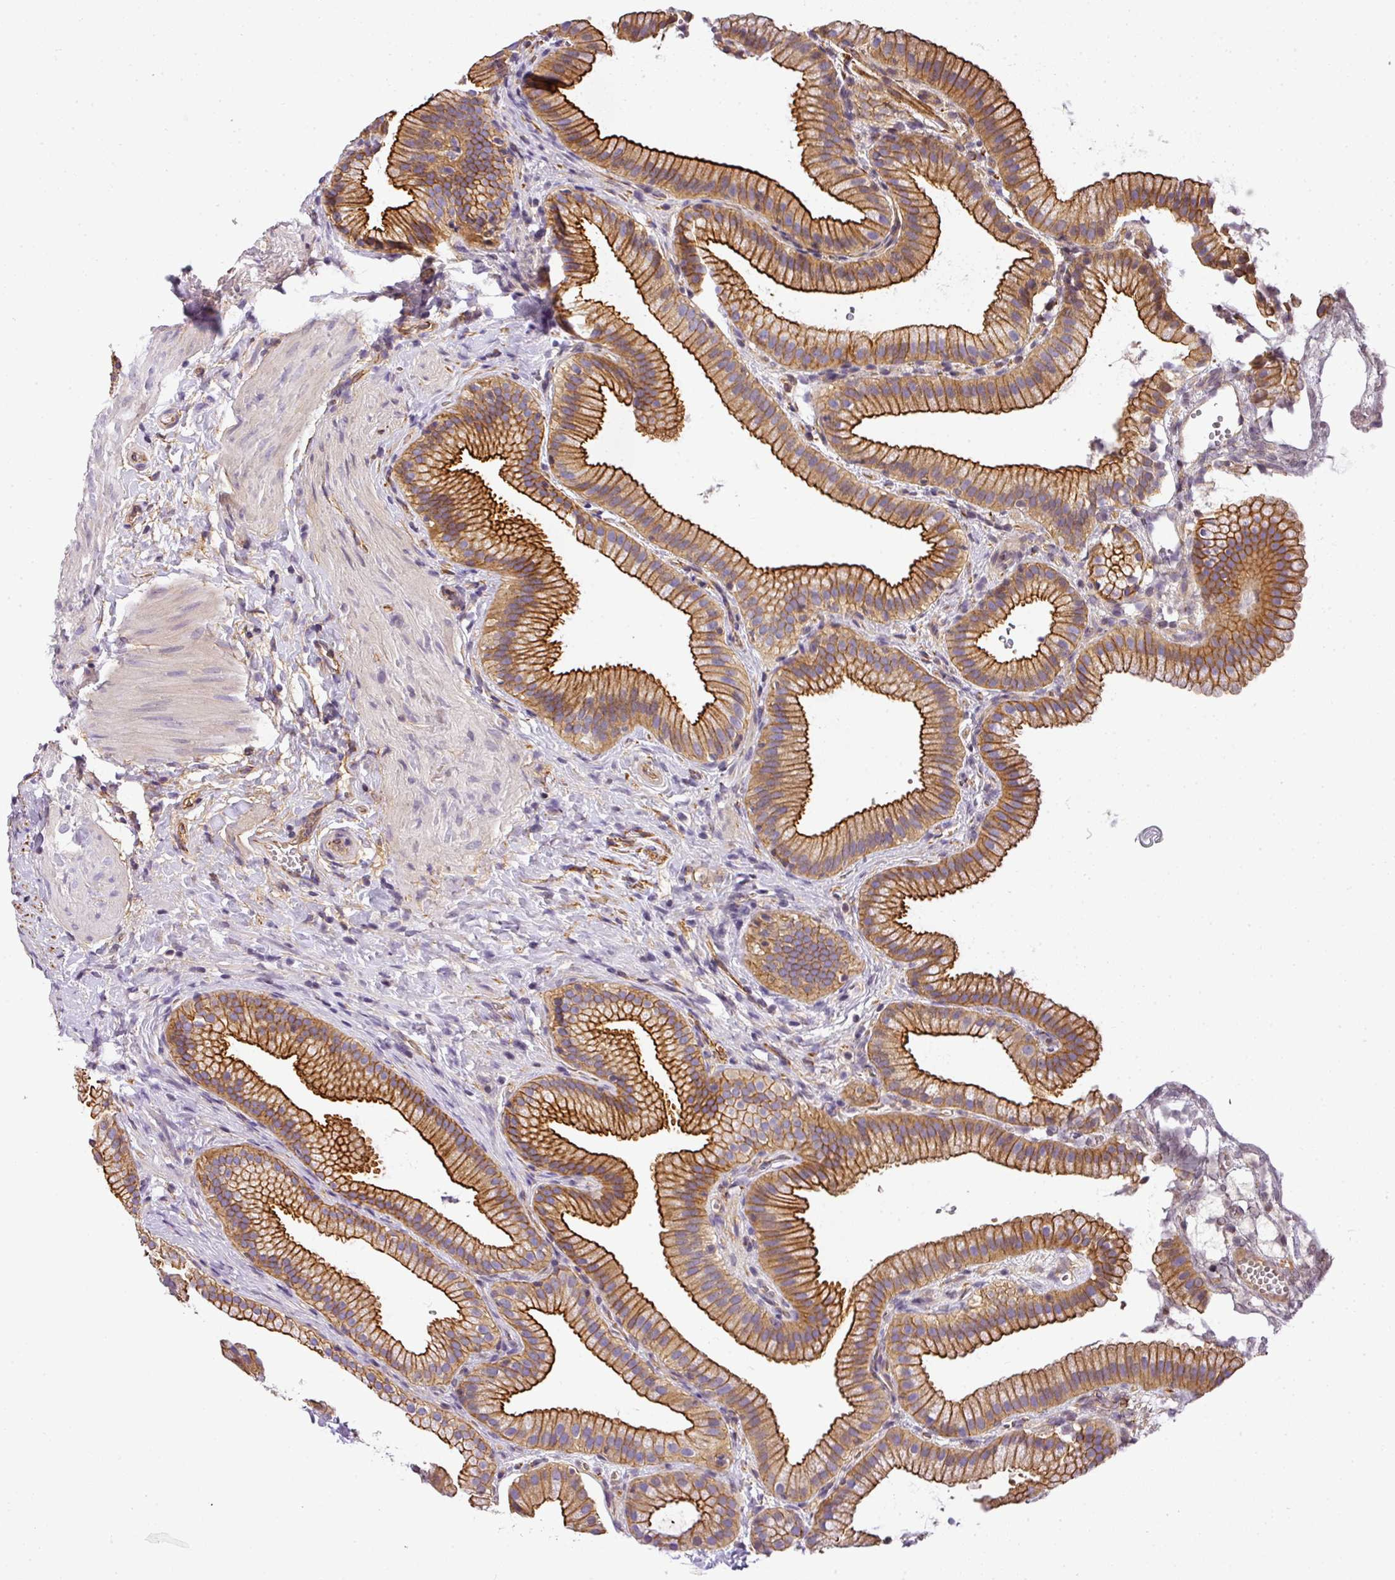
{"staining": {"intensity": "strong", "quantity": ">75%", "location": "cytoplasmic/membranous"}, "tissue": "gallbladder", "cell_type": "Glandular cells", "image_type": "normal", "snomed": [{"axis": "morphology", "description": "Normal tissue, NOS"}, {"axis": "topography", "description": "Gallbladder"}], "caption": "This is an image of IHC staining of benign gallbladder, which shows strong positivity in the cytoplasmic/membranous of glandular cells.", "gene": "OR11H4", "patient": {"sex": "female", "age": 63}}